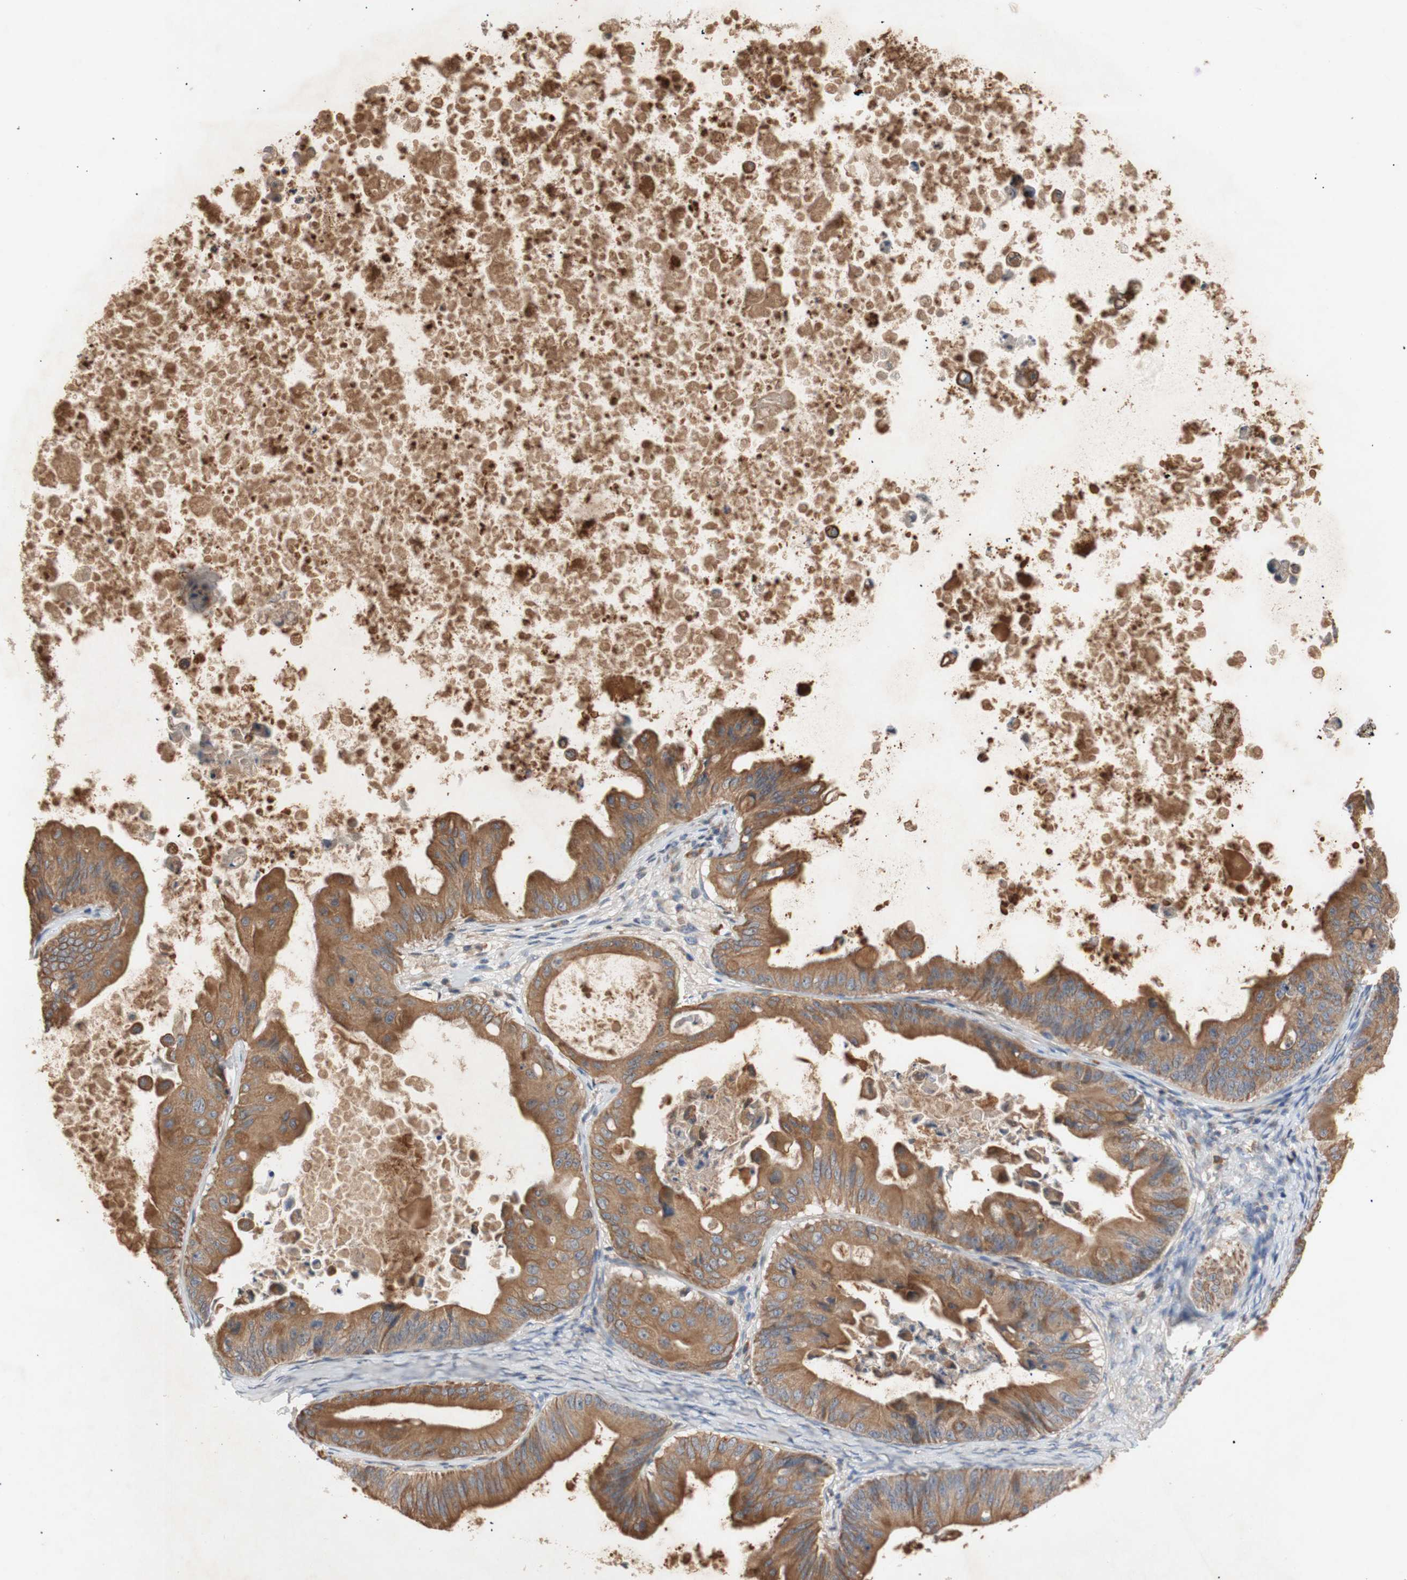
{"staining": {"intensity": "moderate", "quantity": ">75%", "location": "cytoplasmic/membranous"}, "tissue": "ovarian cancer", "cell_type": "Tumor cells", "image_type": "cancer", "snomed": [{"axis": "morphology", "description": "Cystadenocarcinoma, mucinous, NOS"}, {"axis": "topography", "description": "Ovary"}], "caption": "The immunohistochemical stain labels moderate cytoplasmic/membranous expression in tumor cells of ovarian mucinous cystadenocarcinoma tissue.", "gene": "PKN1", "patient": {"sex": "female", "age": 37}}